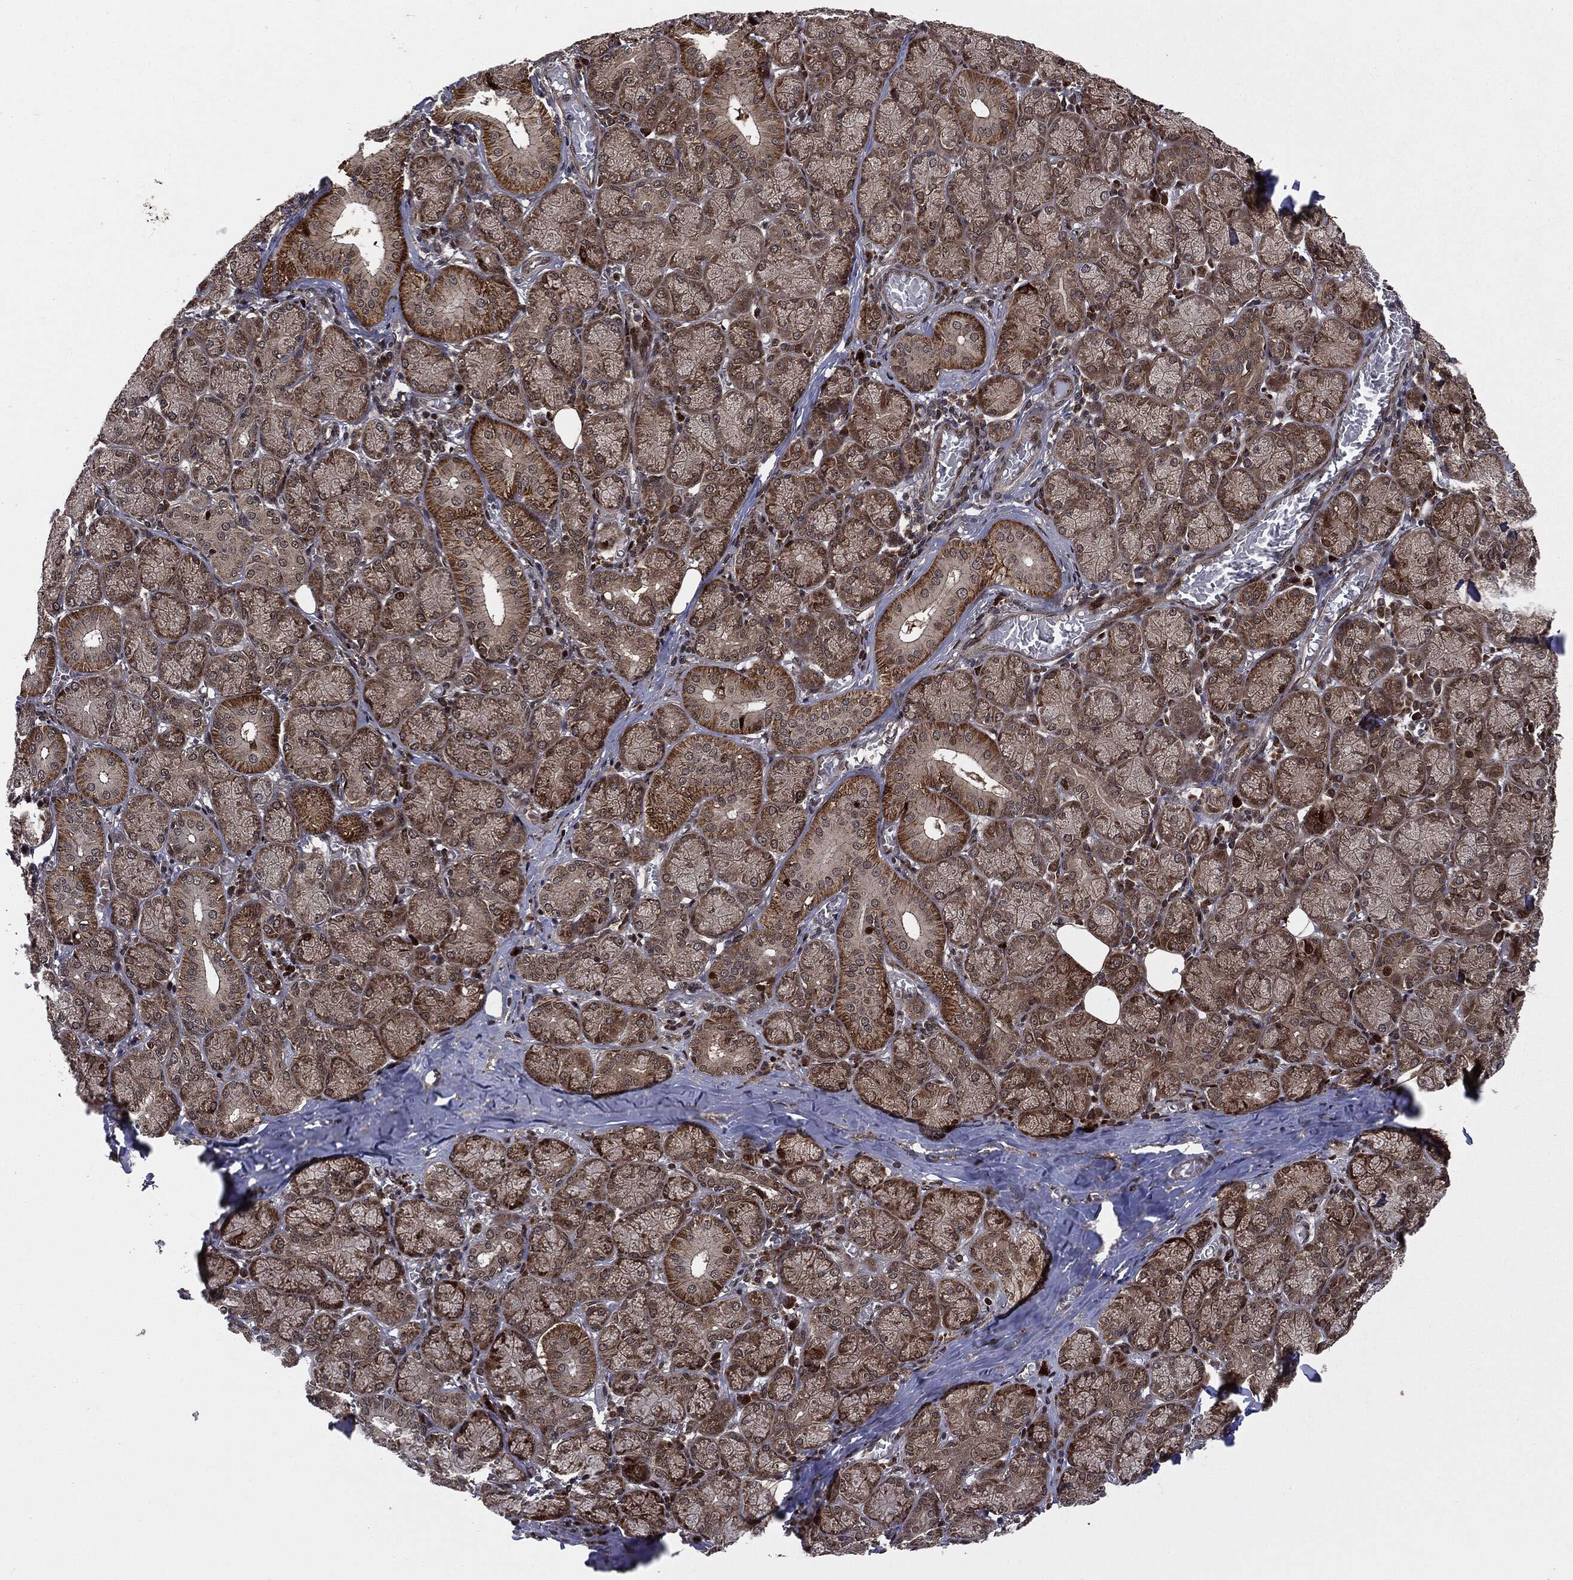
{"staining": {"intensity": "strong", "quantity": "25%-75%", "location": "cytoplasmic/membranous,nuclear"}, "tissue": "salivary gland", "cell_type": "Glandular cells", "image_type": "normal", "snomed": [{"axis": "morphology", "description": "Normal tissue, NOS"}, {"axis": "topography", "description": "Salivary gland"}, {"axis": "topography", "description": "Peripheral nerve tissue"}], "caption": "A photomicrograph of salivary gland stained for a protein shows strong cytoplasmic/membranous,nuclear brown staining in glandular cells. The protein is stained brown, and the nuclei are stained in blue (DAB (3,3'-diaminobenzidine) IHC with brightfield microscopy, high magnification).", "gene": "SMAD4", "patient": {"sex": "female", "age": 24}}